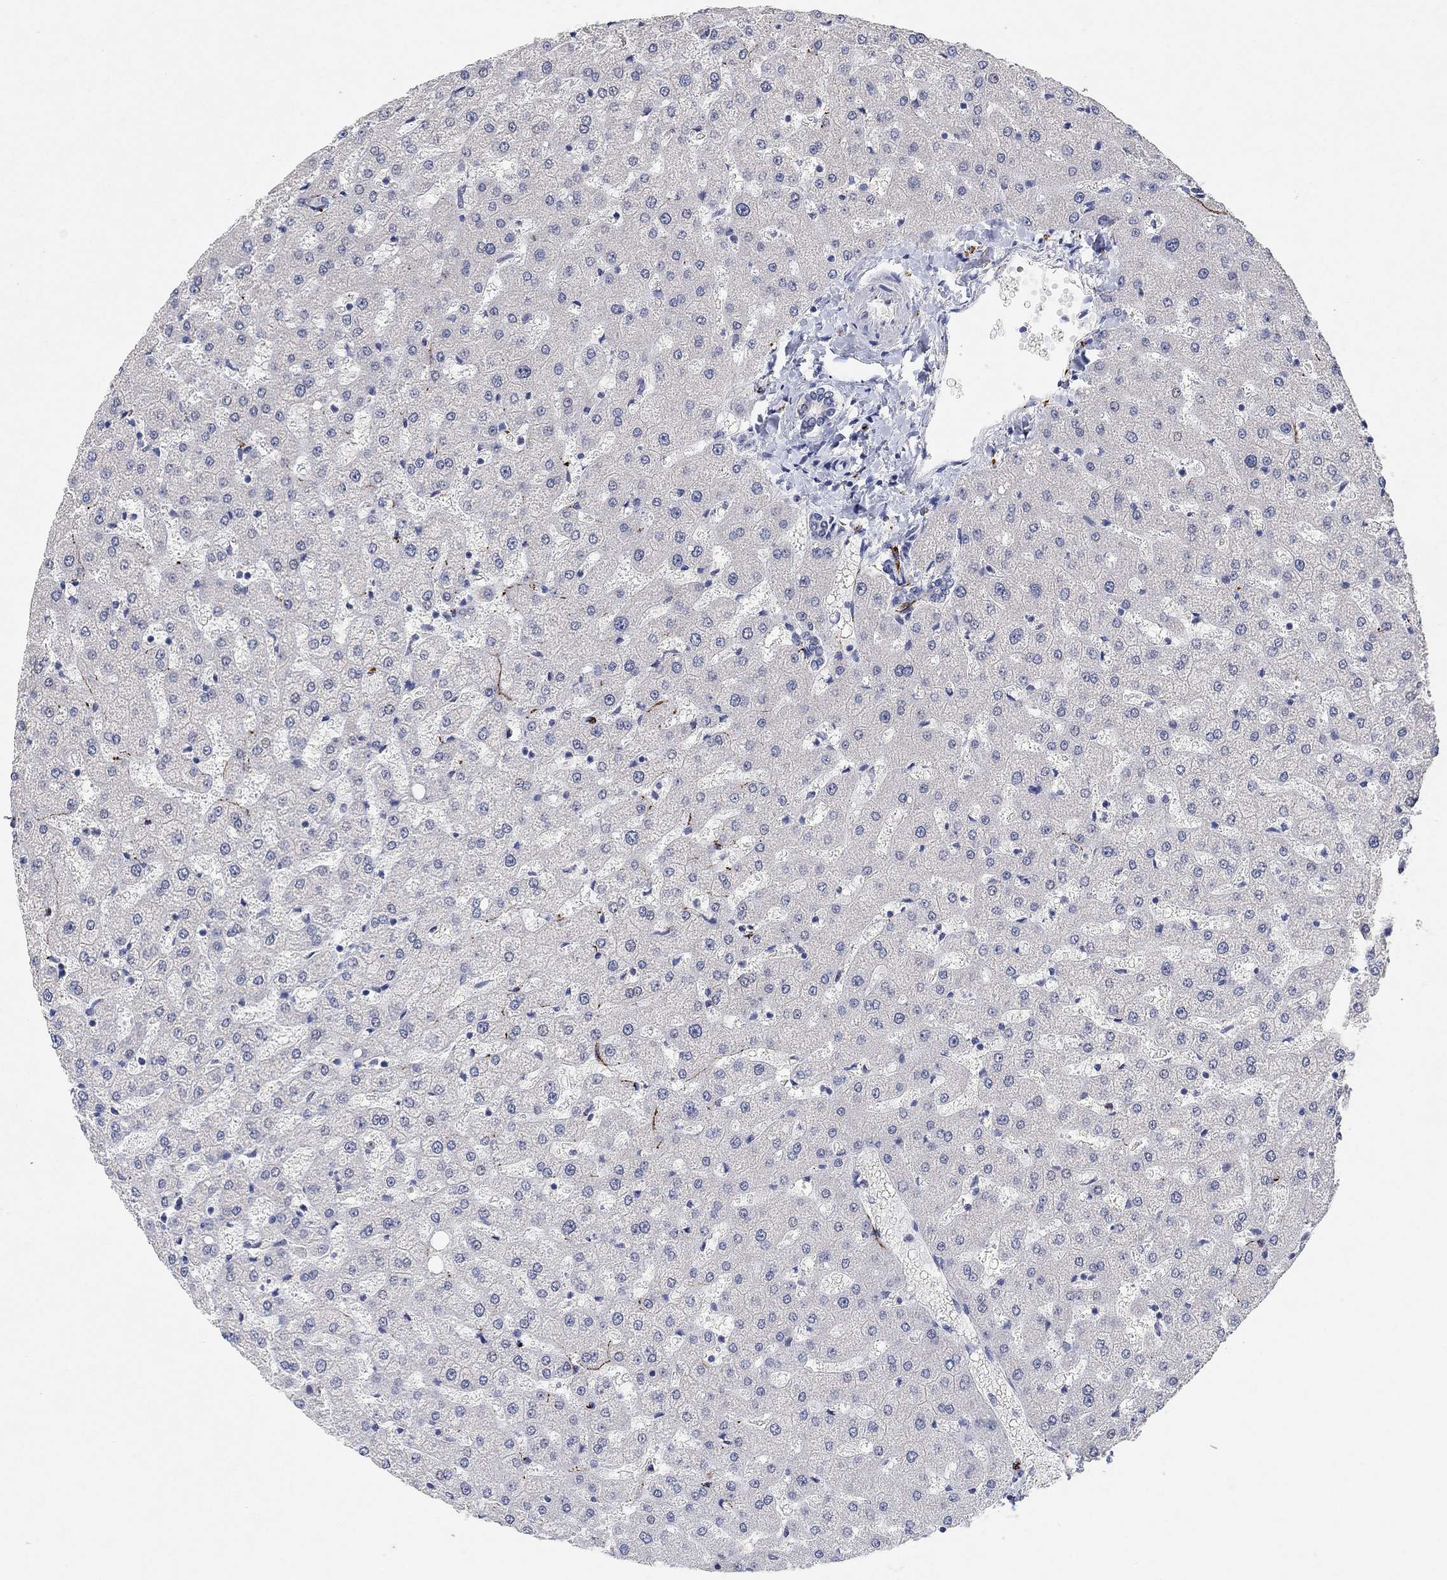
{"staining": {"intensity": "negative", "quantity": "none", "location": "none"}, "tissue": "liver", "cell_type": "Cholangiocytes", "image_type": "normal", "snomed": [{"axis": "morphology", "description": "Normal tissue, NOS"}, {"axis": "topography", "description": "Liver"}], "caption": "Human liver stained for a protein using IHC displays no staining in cholangiocytes.", "gene": "VAT1L", "patient": {"sex": "female", "age": 50}}